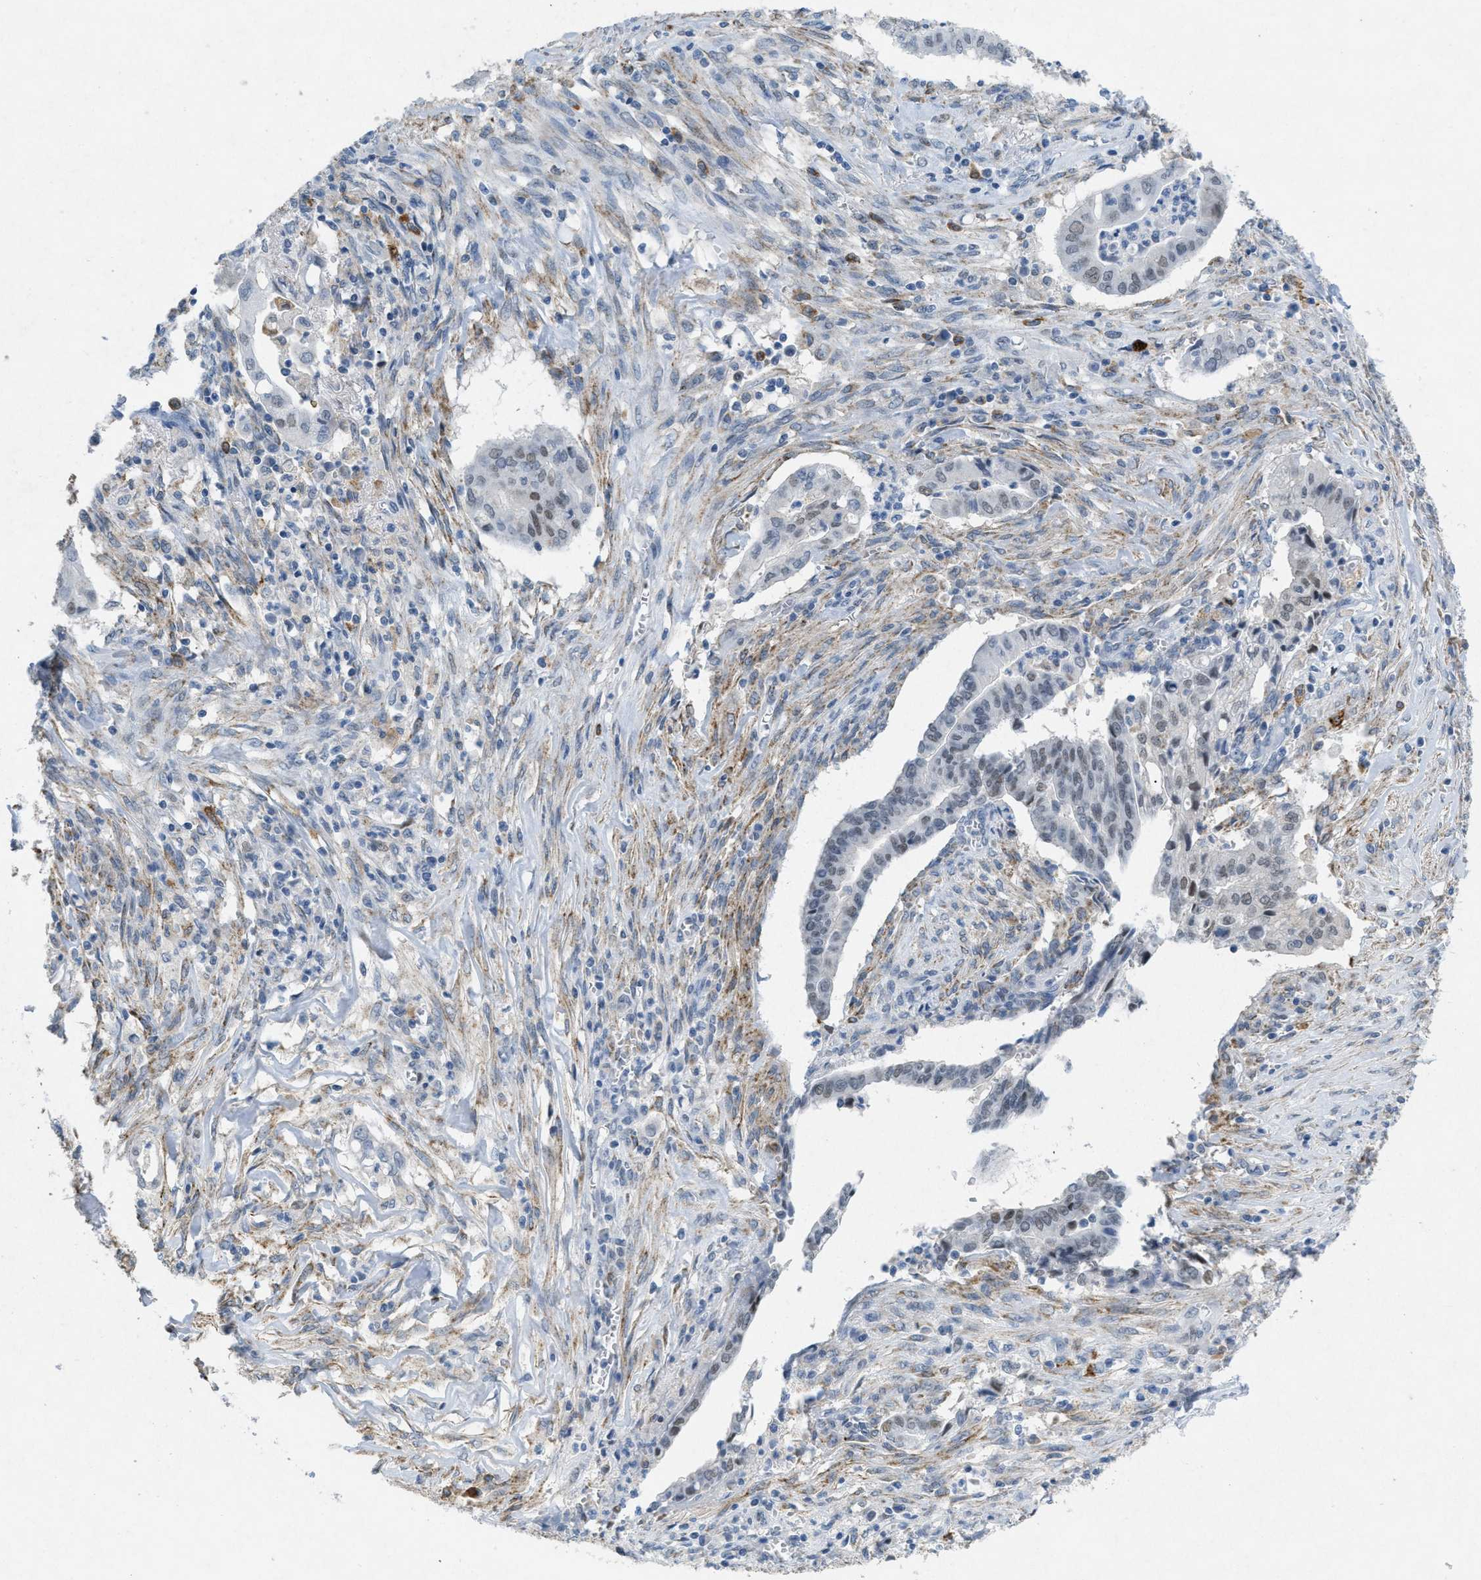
{"staining": {"intensity": "negative", "quantity": "none", "location": "none"}, "tissue": "cervical cancer", "cell_type": "Tumor cells", "image_type": "cancer", "snomed": [{"axis": "morphology", "description": "Adenocarcinoma, NOS"}, {"axis": "topography", "description": "Cervix"}], "caption": "Human cervical cancer stained for a protein using IHC displays no staining in tumor cells.", "gene": "TASOR", "patient": {"sex": "female", "age": 44}}